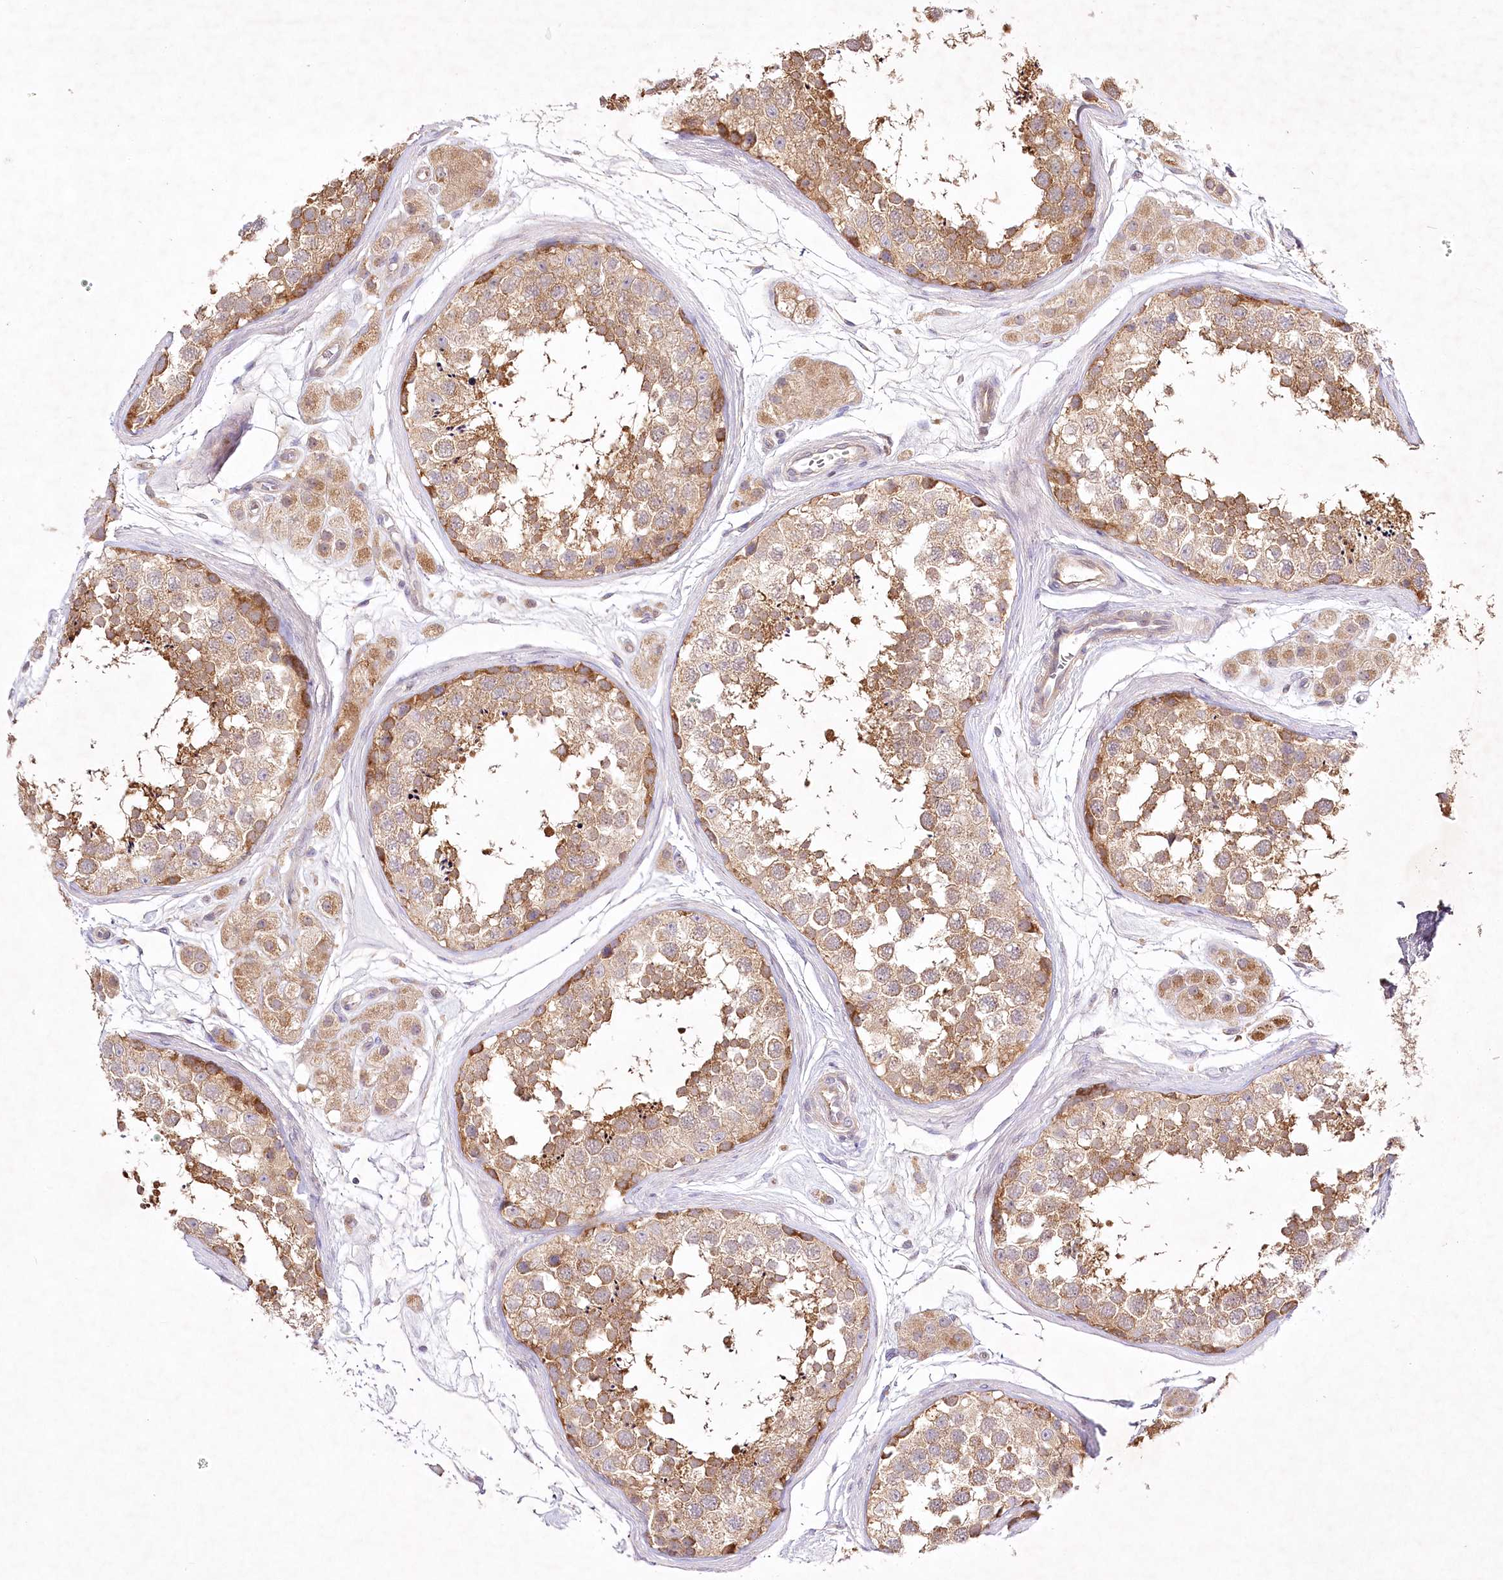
{"staining": {"intensity": "moderate", "quantity": ">75%", "location": "cytoplasmic/membranous"}, "tissue": "testis", "cell_type": "Cells in seminiferous ducts", "image_type": "normal", "snomed": [{"axis": "morphology", "description": "Normal tissue, NOS"}, {"axis": "topography", "description": "Testis"}], "caption": "The photomicrograph demonstrates immunohistochemical staining of benign testis. There is moderate cytoplasmic/membranous staining is seen in approximately >75% of cells in seminiferous ducts.", "gene": "PYROXD1", "patient": {"sex": "male", "age": 56}}